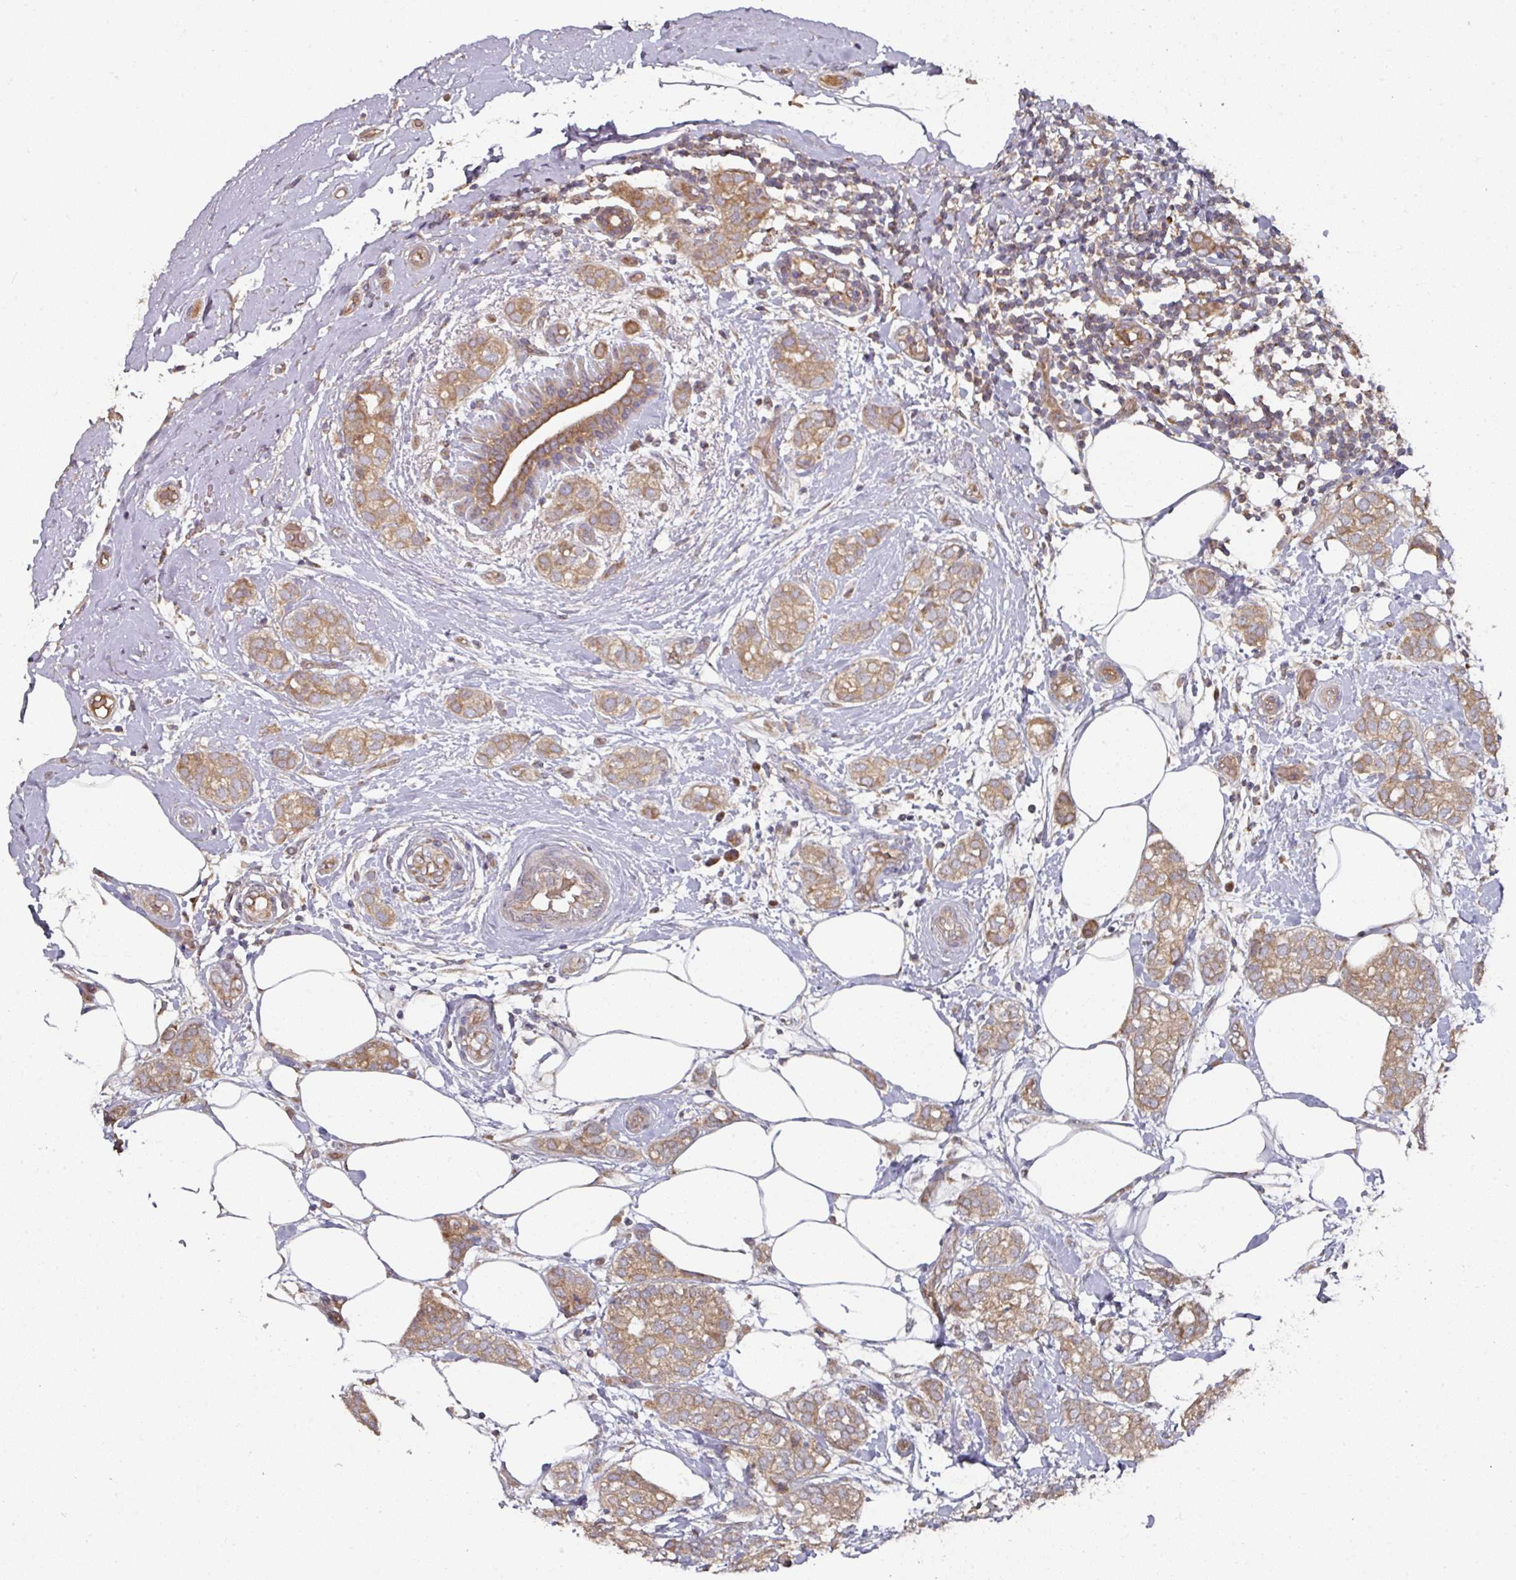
{"staining": {"intensity": "moderate", "quantity": ">75%", "location": "cytoplasmic/membranous"}, "tissue": "breast cancer", "cell_type": "Tumor cells", "image_type": "cancer", "snomed": [{"axis": "morphology", "description": "Duct carcinoma"}, {"axis": "topography", "description": "Breast"}], "caption": "This photomicrograph shows IHC staining of human breast intraductal carcinoma, with medium moderate cytoplasmic/membranous positivity in about >75% of tumor cells.", "gene": "DNAJC7", "patient": {"sex": "female", "age": 73}}